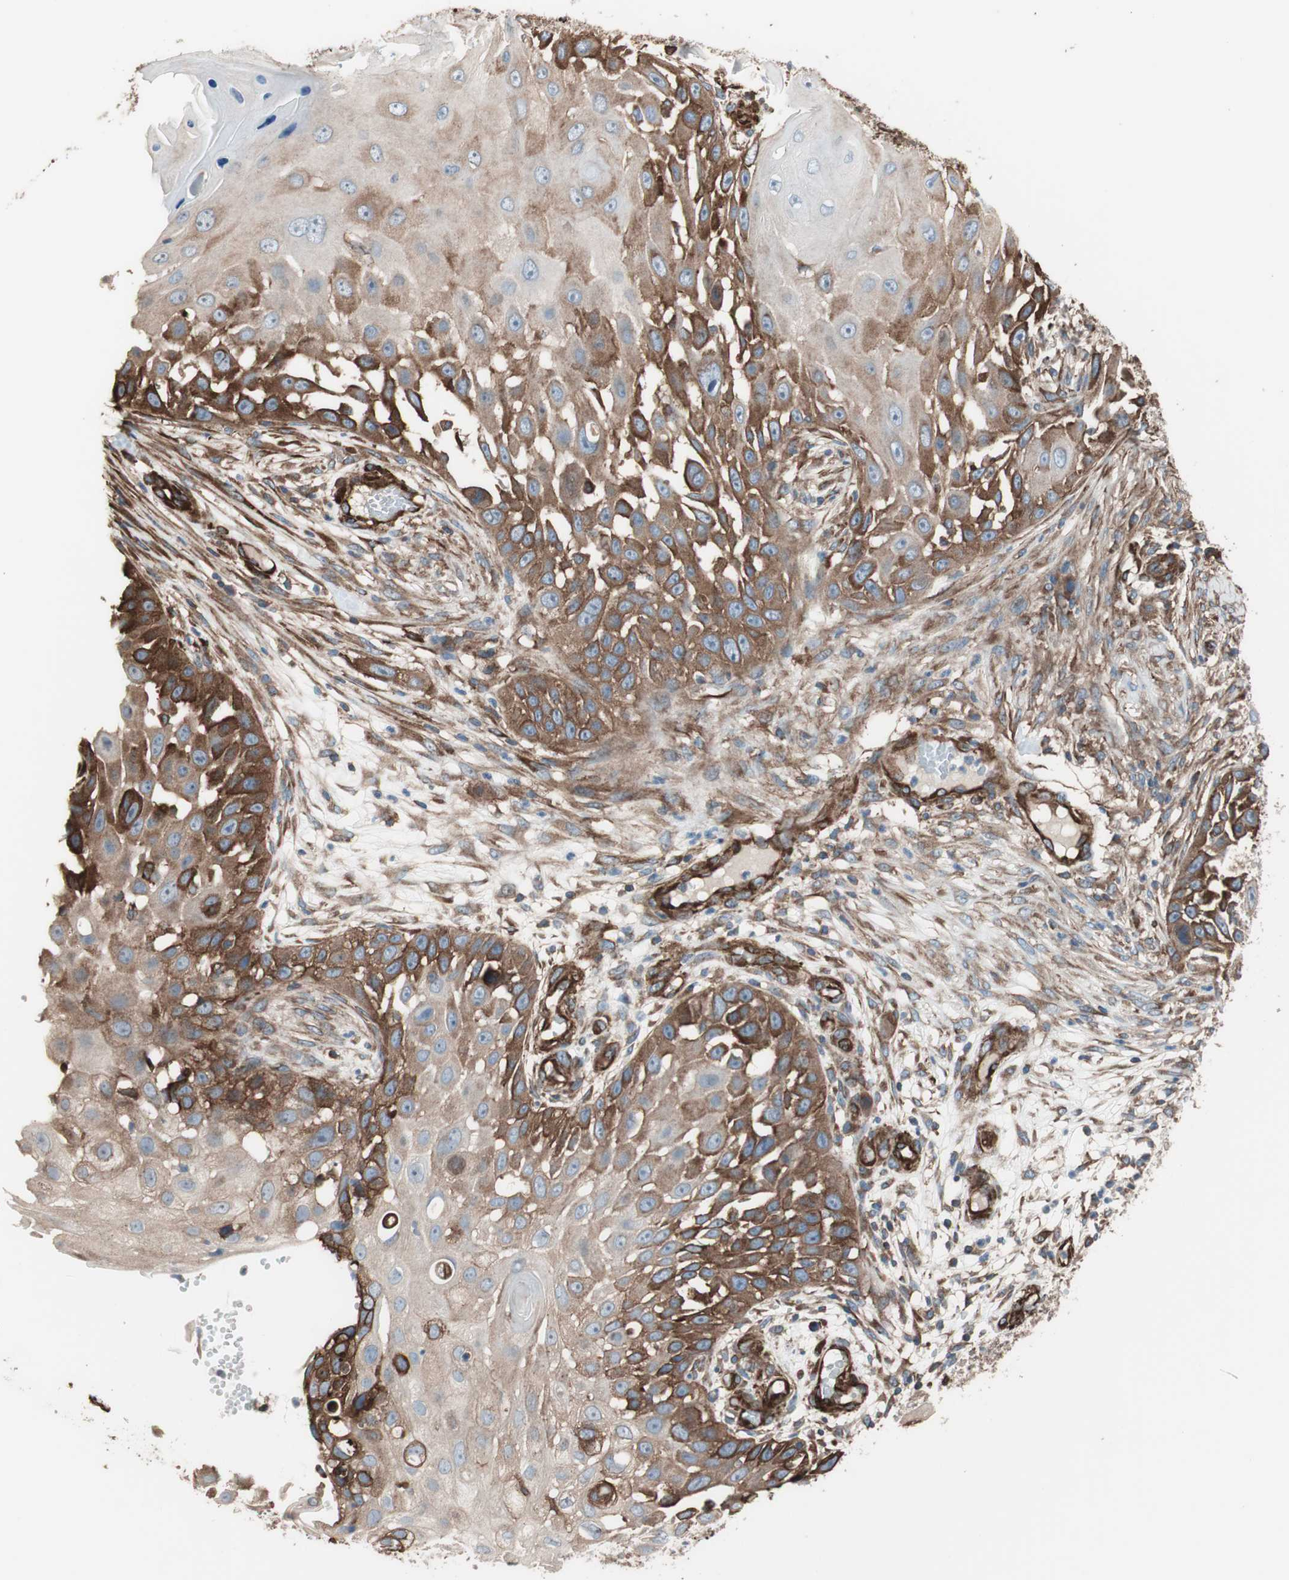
{"staining": {"intensity": "strong", "quantity": ">75%", "location": "cytoplasmic/membranous"}, "tissue": "skin cancer", "cell_type": "Tumor cells", "image_type": "cancer", "snomed": [{"axis": "morphology", "description": "Squamous cell carcinoma, NOS"}, {"axis": "topography", "description": "Skin"}], "caption": "Skin cancer (squamous cell carcinoma) stained for a protein (brown) displays strong cytoplasmic/membranous positive positivity in about >75% of tumor cells.", "gene": "GPSM2", "patient": {"sex": "female", "age": 44}}